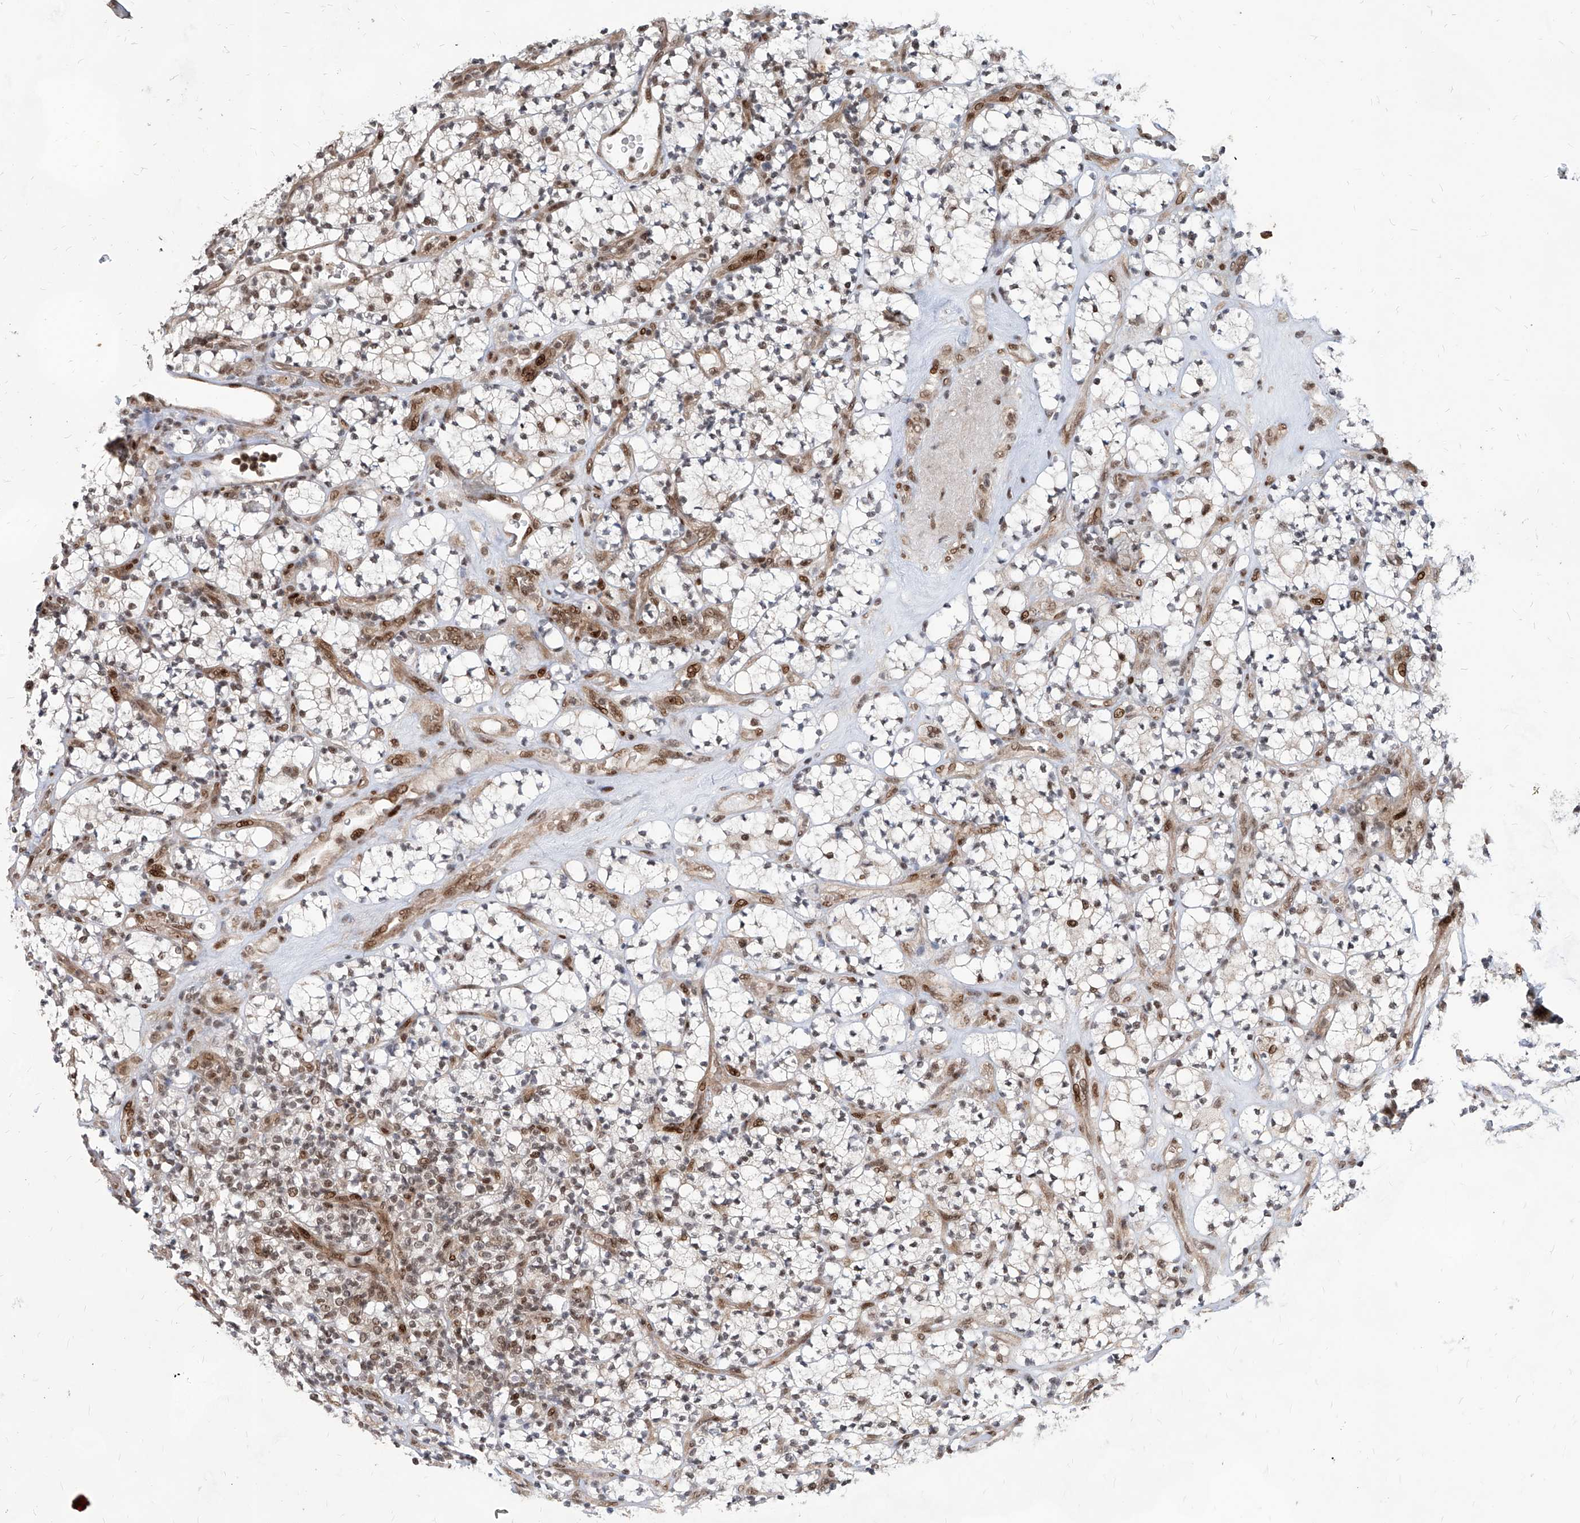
{"staining": {"intensity": "moderate", "quantity": "25%-75%", "location": "nuclear"}, "tissue": "renal cancer", "cell_type": "Tumor cells", "image_type": "cancer", "snomed": [{"axis": "morphology", "description": "Adenocarcinoma, NOS"}, {"axis": "topography", "description": "Kidney"}], "caption": "Protein expression analysis of human adenocarcinoma (renal) reveals moderate nuclear expression in approximately 25%-75% of tumor cells.", "gene": "IRF2", "patient": {"sex": "male", "age": 77}}